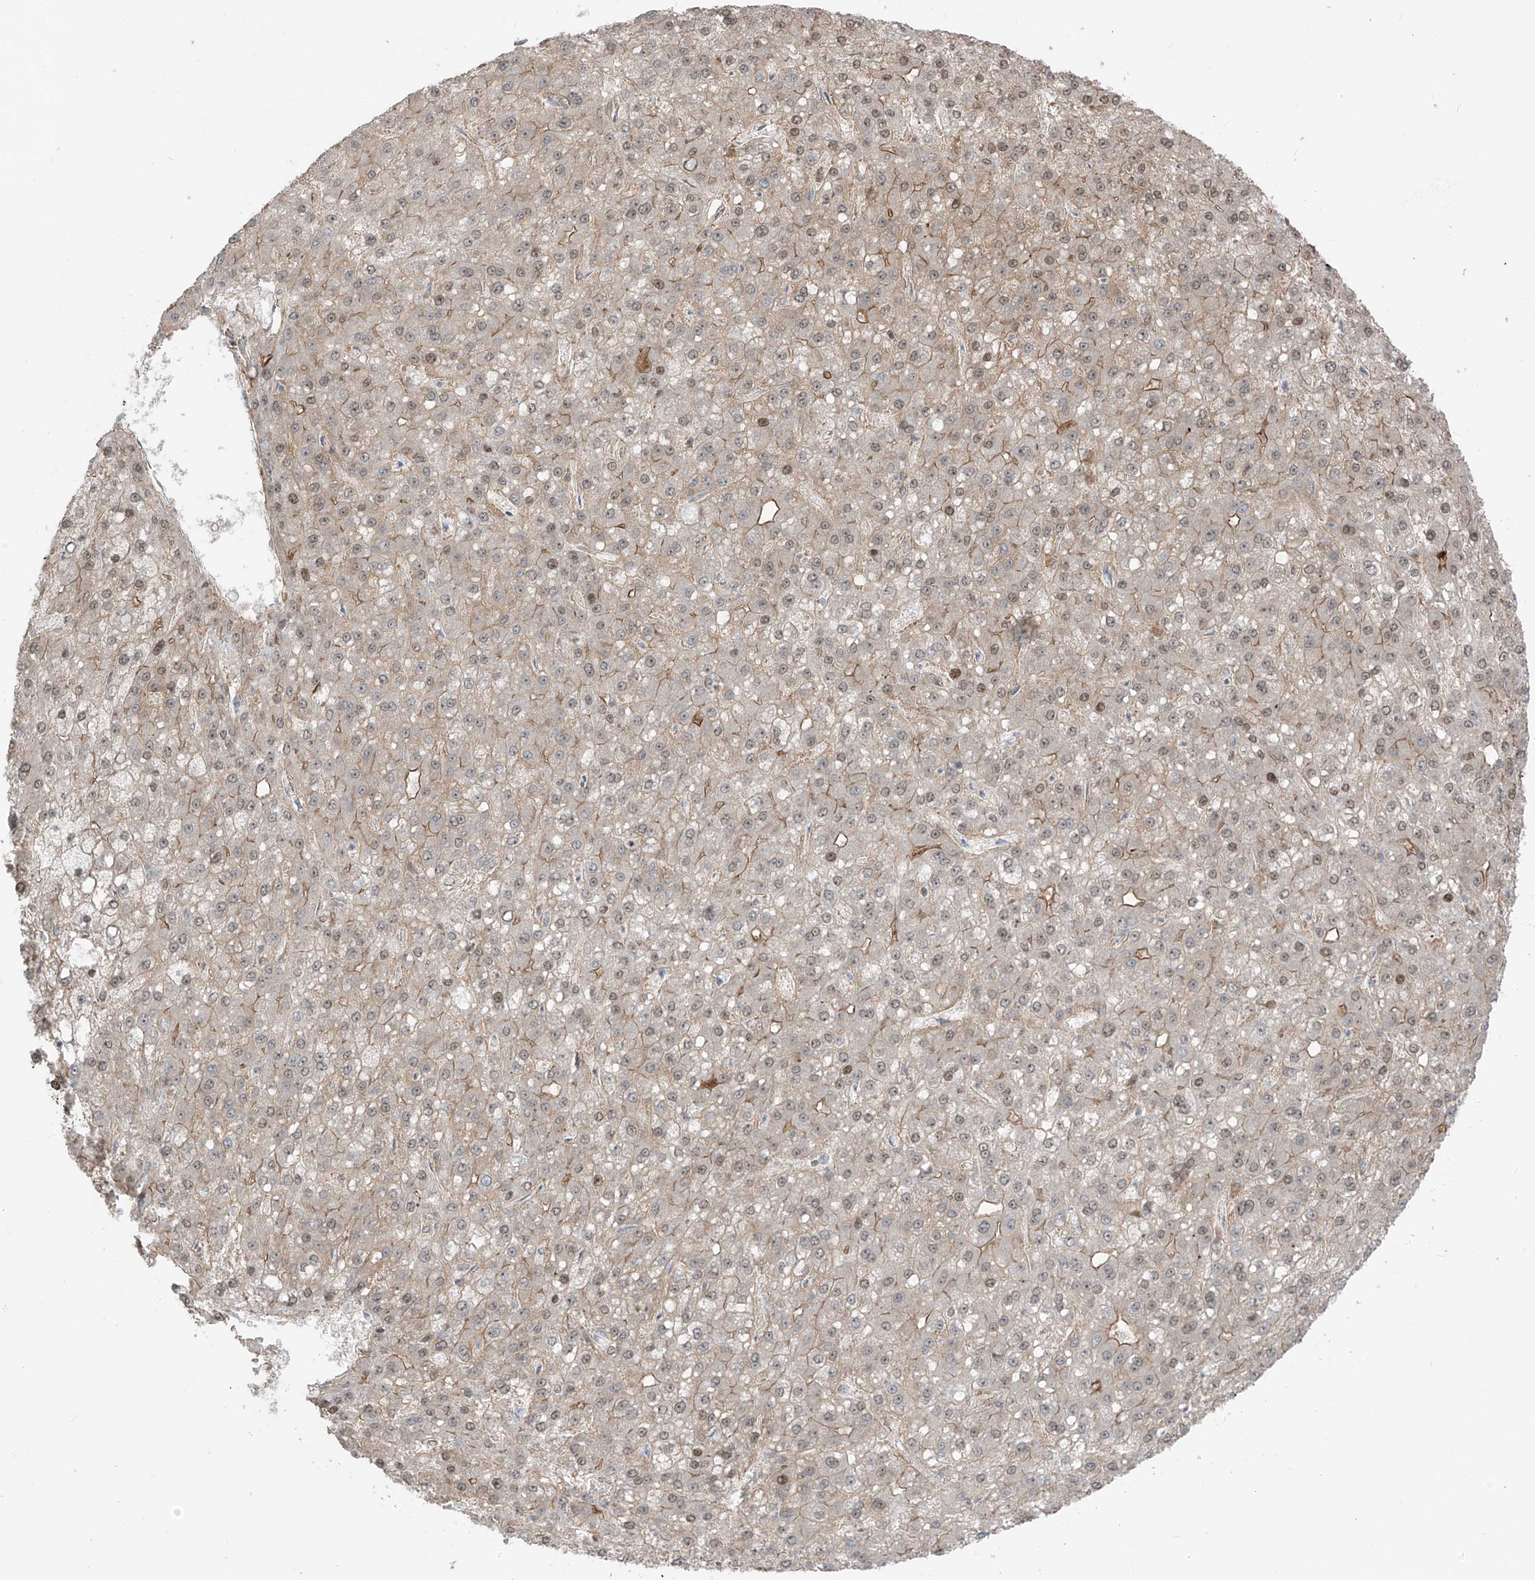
{"staining": {"intensity": "weak", "quantity": "25%-75%", "location": "cytoplasmic/membranous,nuclear"}, "tissue": "liver cancer", "cell_type": "Tumor cells", "image_type": "cancer", "snomed": [{"axis": "morphology", "description": "Carcinoma, Hepatocellular, NOS"}, {"axis": "topography", "description": "Liver"}], "caption": "Immunohistochemistry micrograph of neoplastic tissue: liver cancer (hepatocellular carcinoma) stained using immunohistochemistry (IHC) shows low levels of weak protein expression localized specifically in the cytoplasmic/membranous and nuclear of tumor cells, appearing as a cytoplasmic/membranous and nuclear brown color.", "gene": "LRRC74A", "patient": {"sex": "male", "age": 67}}